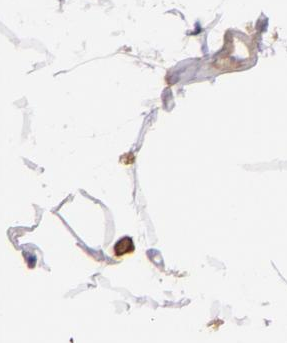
{"staining": {"intensity": "negative", "quantity": "none", "location": "none"}, "tissue": "adipose tissue", "cell_type": "Adipocytes", "image_type": "normal", "snomed": [{"axis": "morphology", "description": "Normal tissue, NOS"}, {"axis": "morphology", "description": "Duct carcinoma"}, {"axis": "topography", "description": "Breast"}, {"axis": "topography", "description": "Adipose tissue"}], "caption": "IHC histopathology image of benign human adipose tissue stained for a protein (brown), which demonstrates no expression in adipocytes.", "gene": "TLN1", "patient": {"sex": "female", "age": 37}}